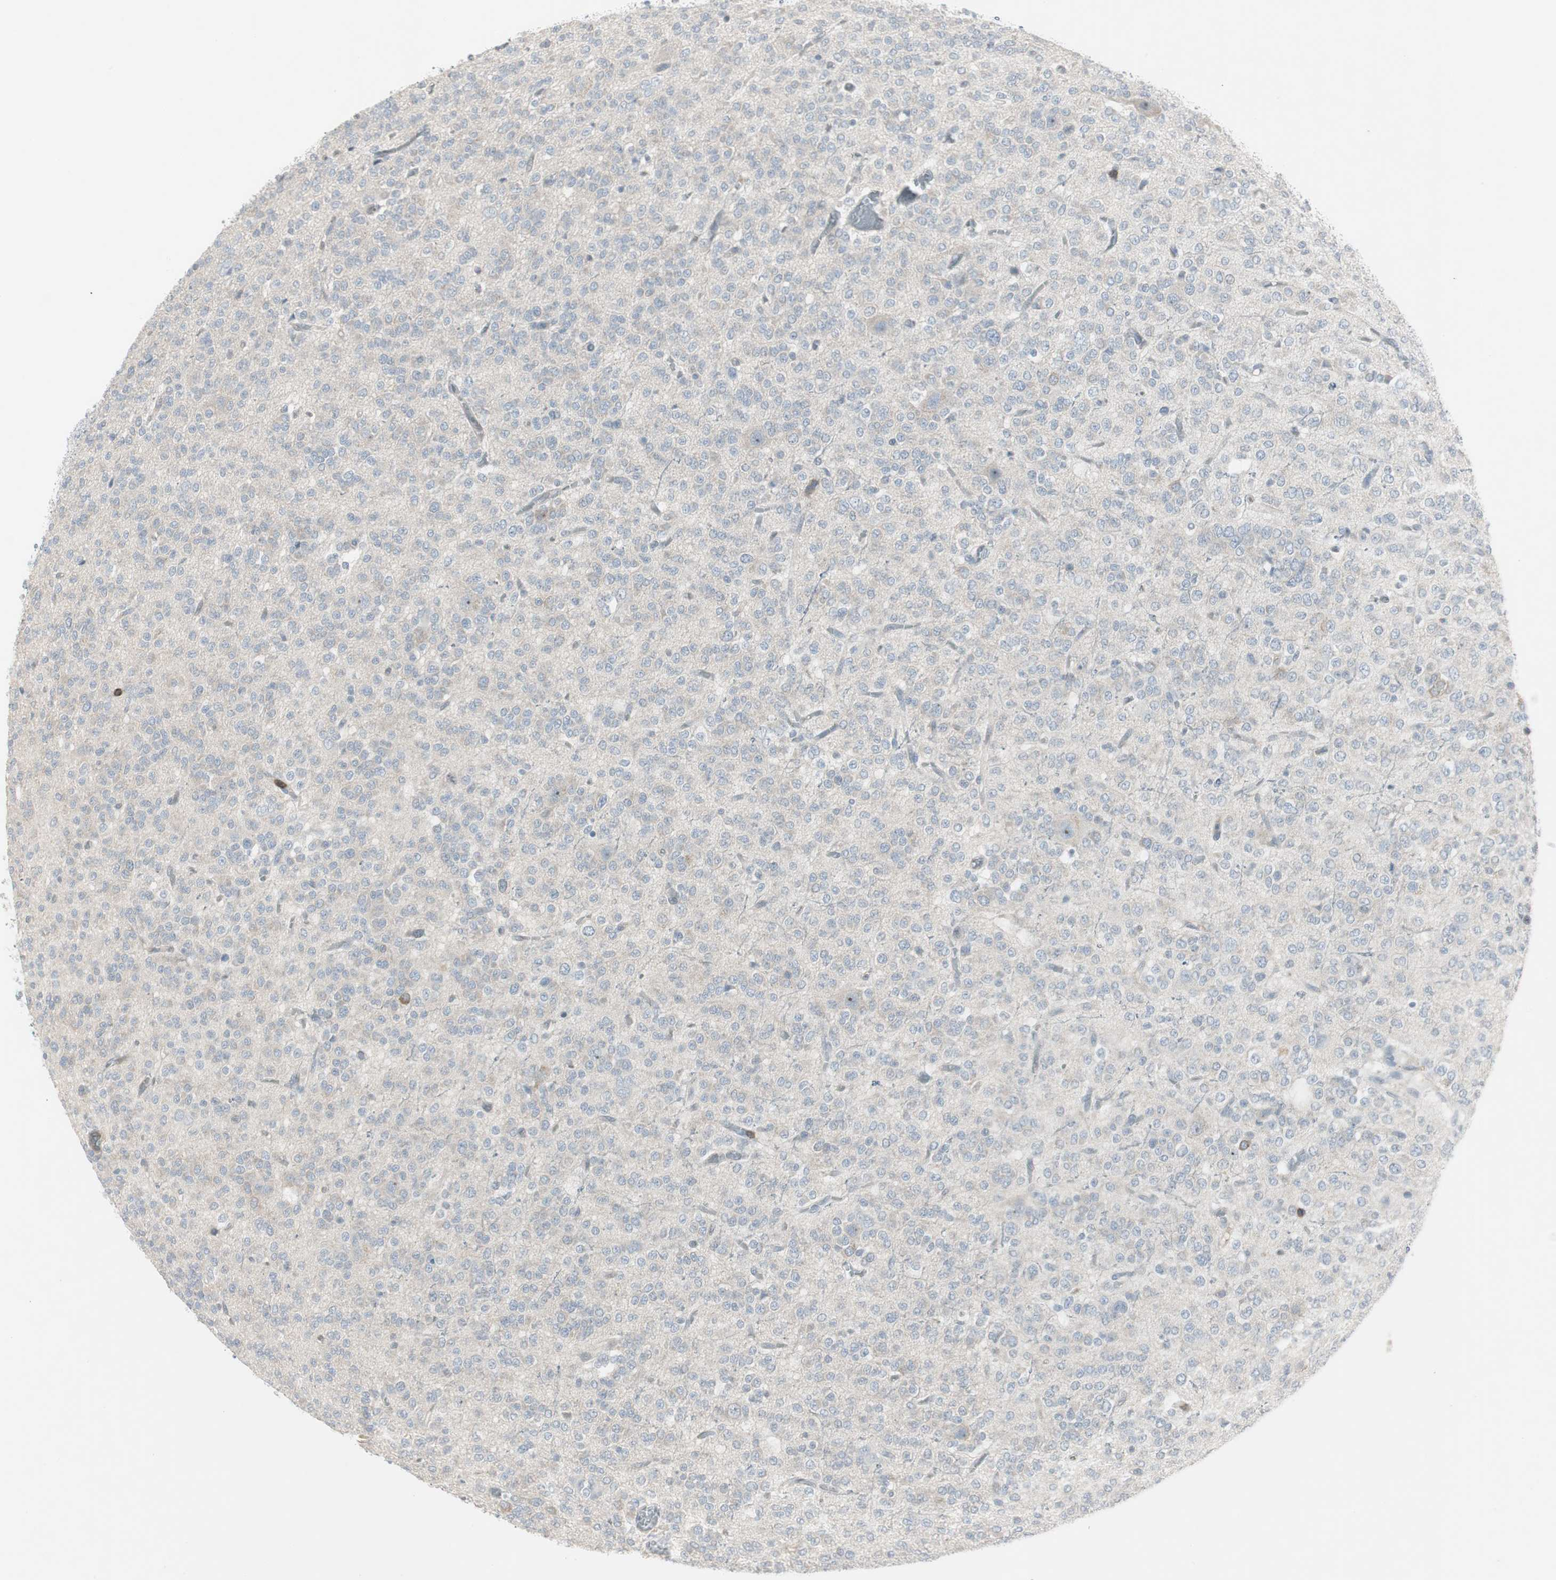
{"staining": {"intensity": "negative", "quantity": "none", "location": "none"}, "tissue": "glioma", "cell_type": "Tumor cells", "image_type": "cancer", "snomed": [{"axis": "morphology", "description": "Glioma, malignant, Low grade"}, {"axis": "topography", "description": "Brain"}], "caption": "Tumor cells show no significant expression in glioma.", "gene": "MAP4K4", "patient": {"sex": "male", "age": 38}}